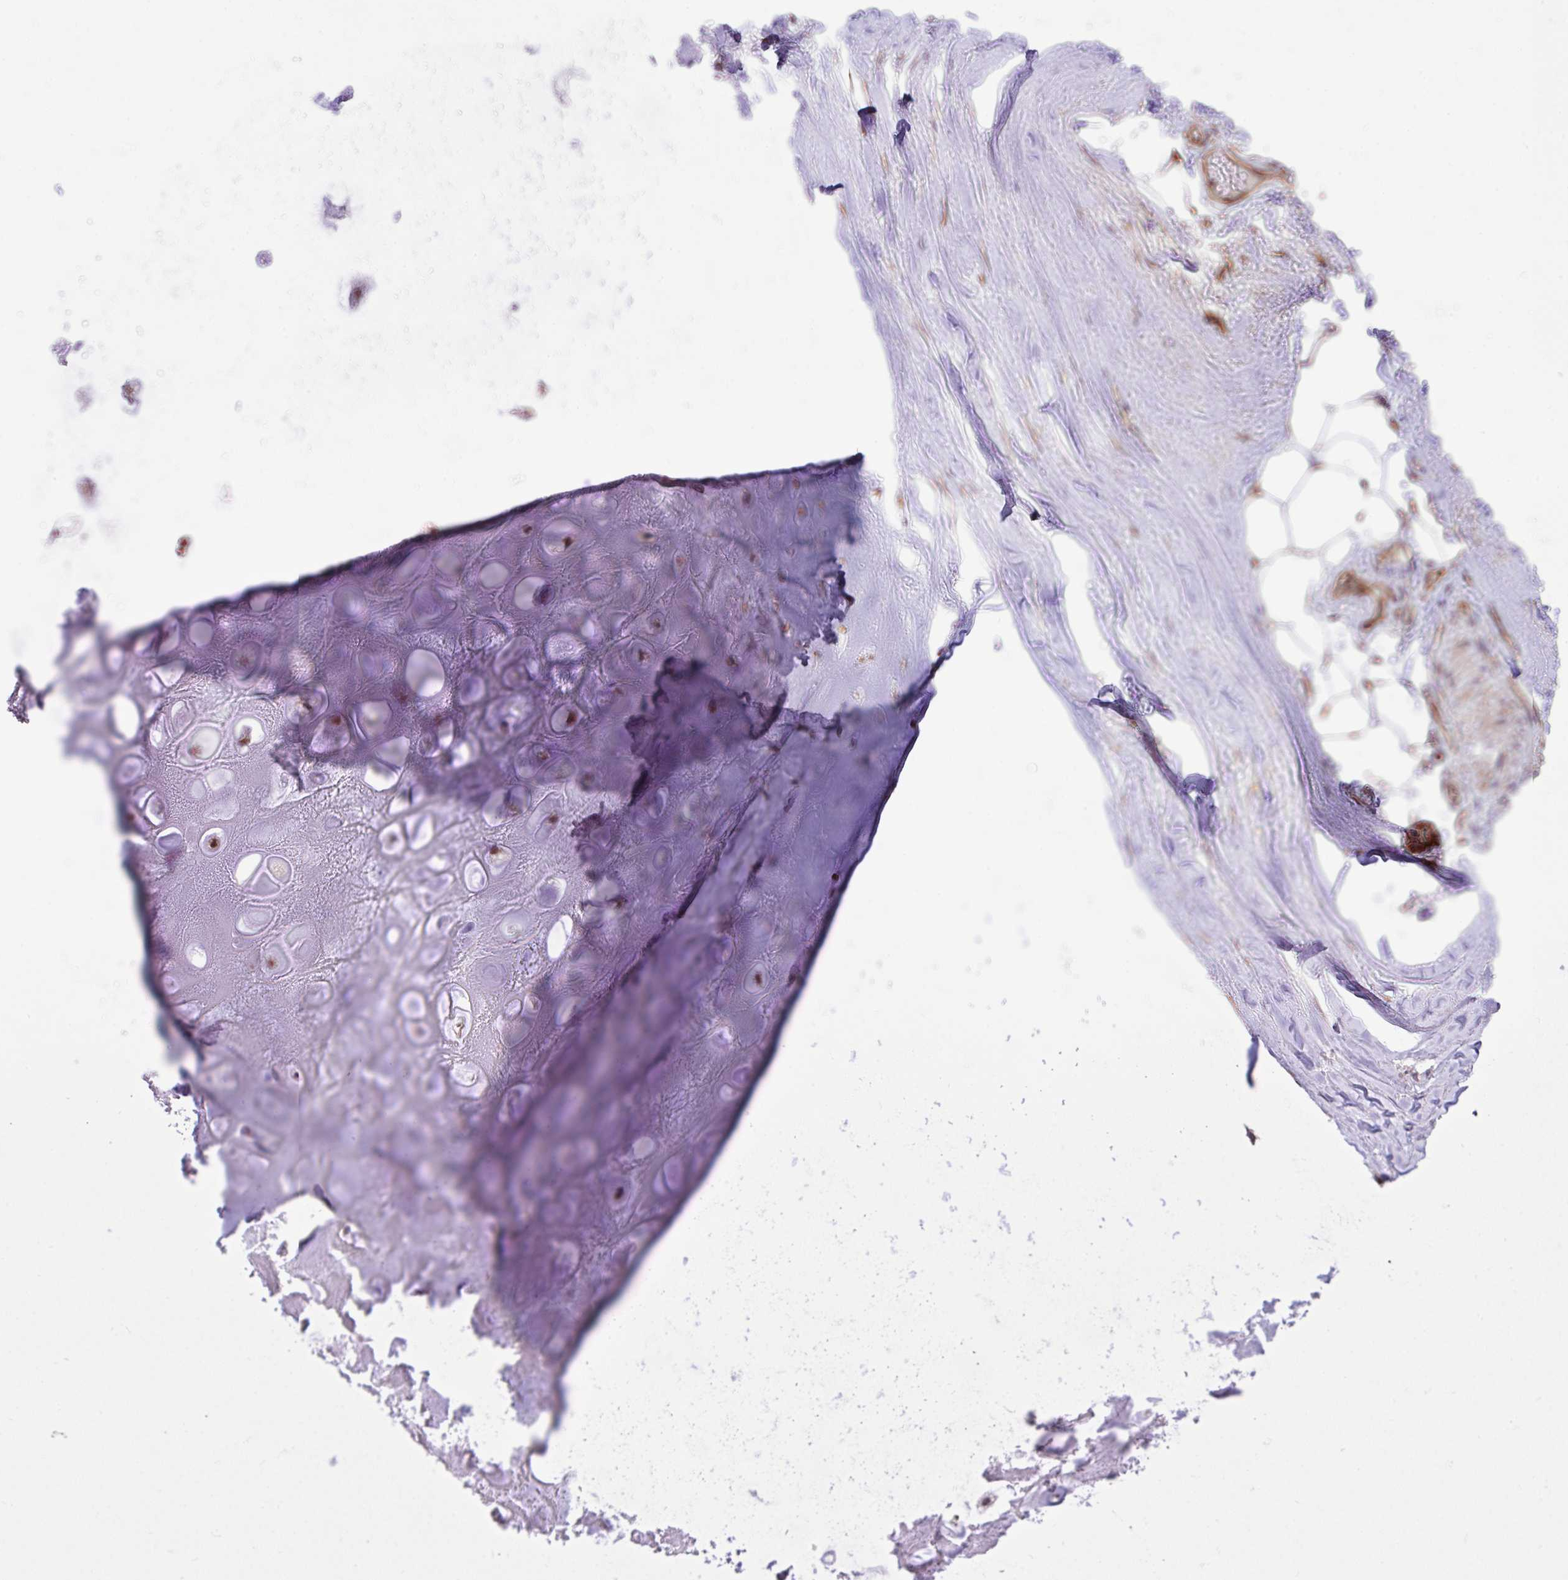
{"staining": {"intensity": "negative", "quantity": "none", "location": "none"}, "tissue": "soft tissue", "cell_type": "Chondrocytes", "image_type": "normal", "snomed": [{"axis": "morphology", "description": "Normal tissue, NOS"}, {"axis": "topography", "description": "Lymph node"}, {"axis": "topography", "description": "Cartilage tissue"}, {"axis": "topography", "description": "Nasopharynx"}], "caption": "A high-resolution micrograph shows immunohistochemistry (IHC) staining of unremarkable soft tissue, which reveals no significant positivity in chondrocytes. (Brightfield microscopy of DAB immunohistochemistry (IHC) at high magnification).", "gene": "NMNAT3", "patient": {"sex": "male", "age": 63}}